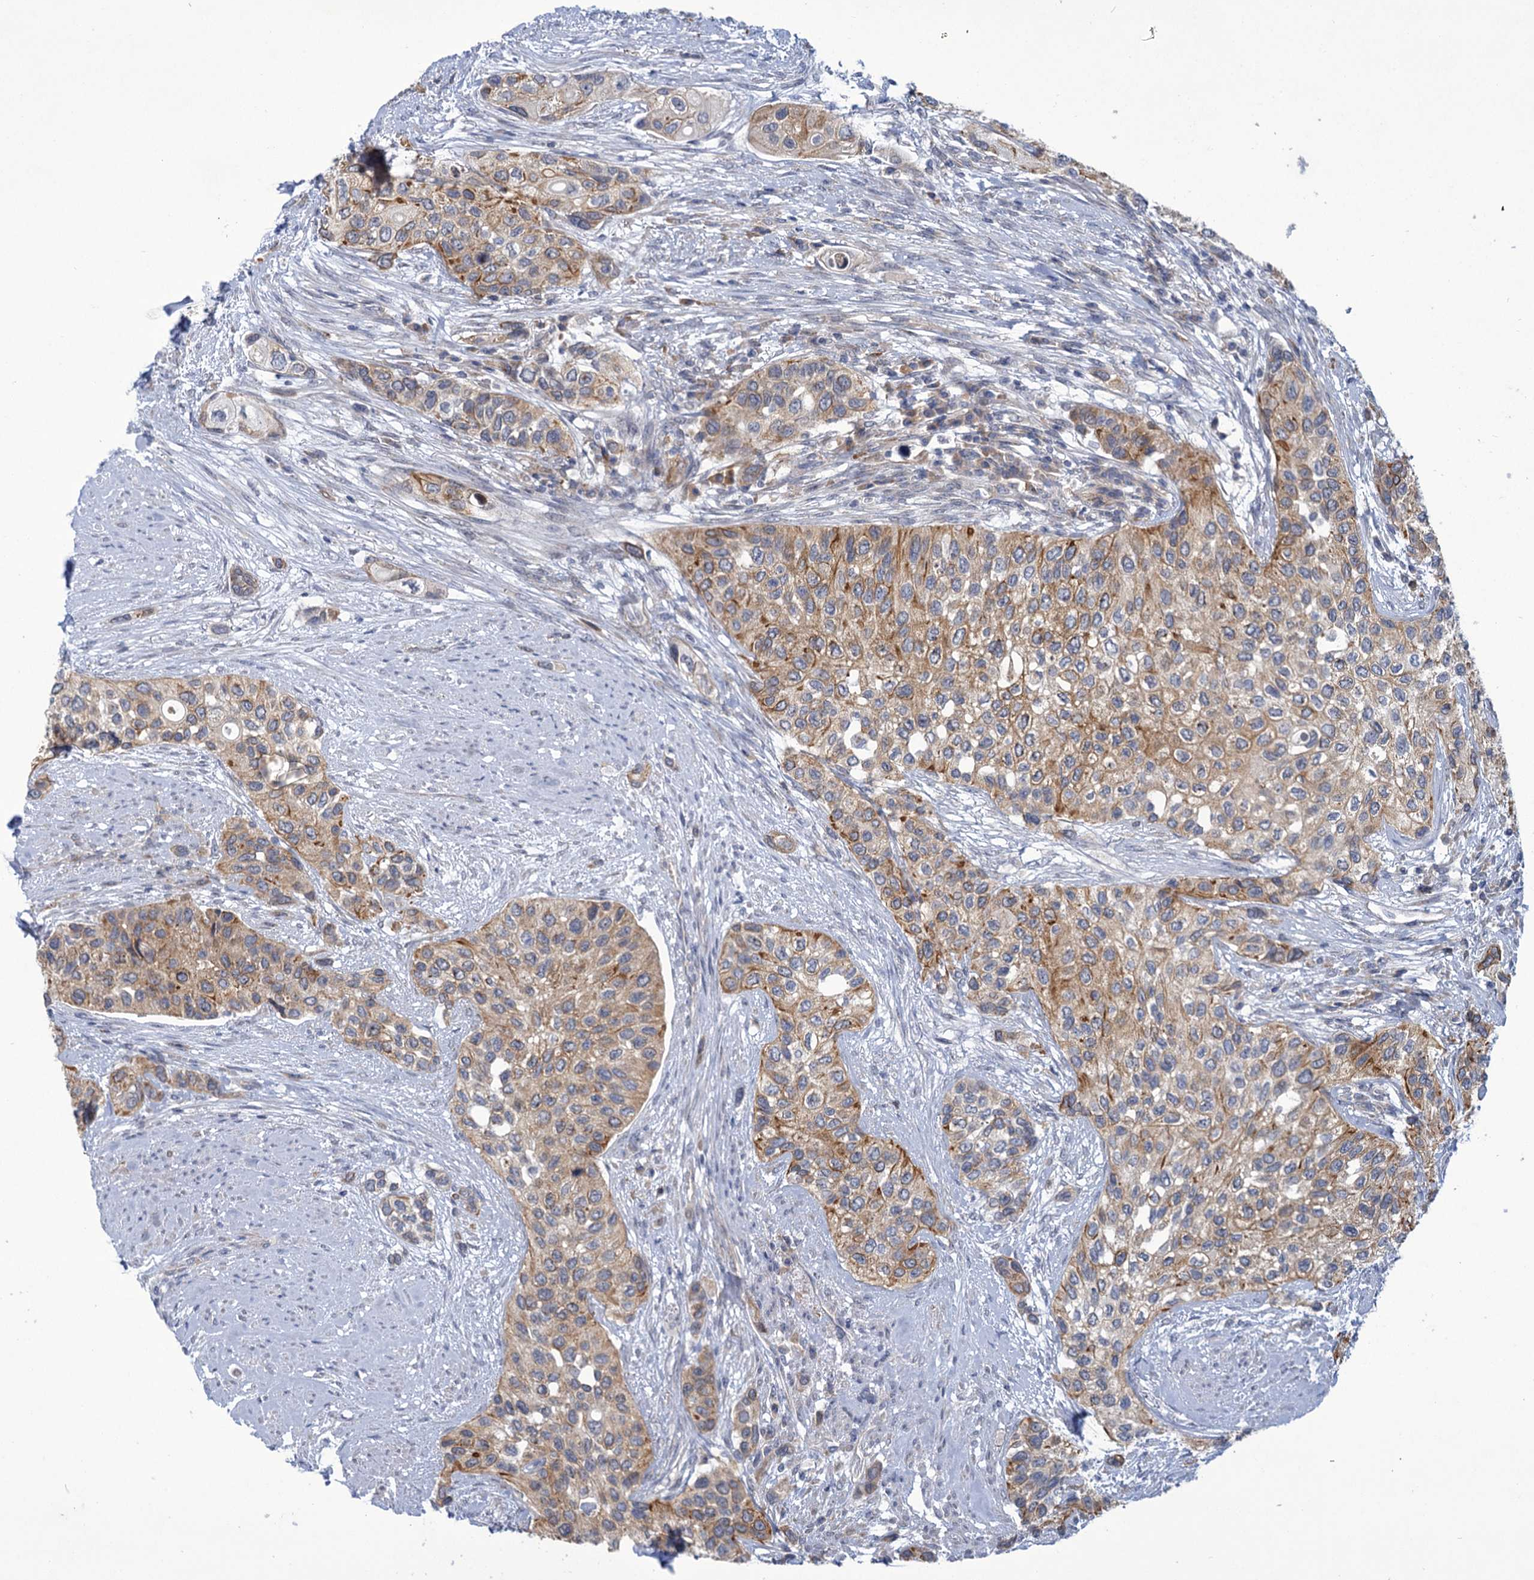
{"staining": {"intensity": "moderate", "quantity": ">75%", "location": "cytoplasmic/membranous"}, "tissue": "urothelial cancer", "cell_type": "Tumor cells", "image_type": "cancer", "snomed": [{"axis": "morphology", "description": "Normal tissue, NOS"}, {"axis": "morphology", "description": "Urothelial carcinoma, High grade"}, {"axis": "topography", "description": "Vascular tissue"}, {"axis": "topography", "description": "Urinary bladder"}], "caption": "Human high-grade urothelial carcinoma stained with a brown dye exhibits moderate cytoplasmic/membranous positive expression in approximately >75% of tumor cells.", "gene": "MBLAC2", "patient": {"sex": "female", "age": 56}}